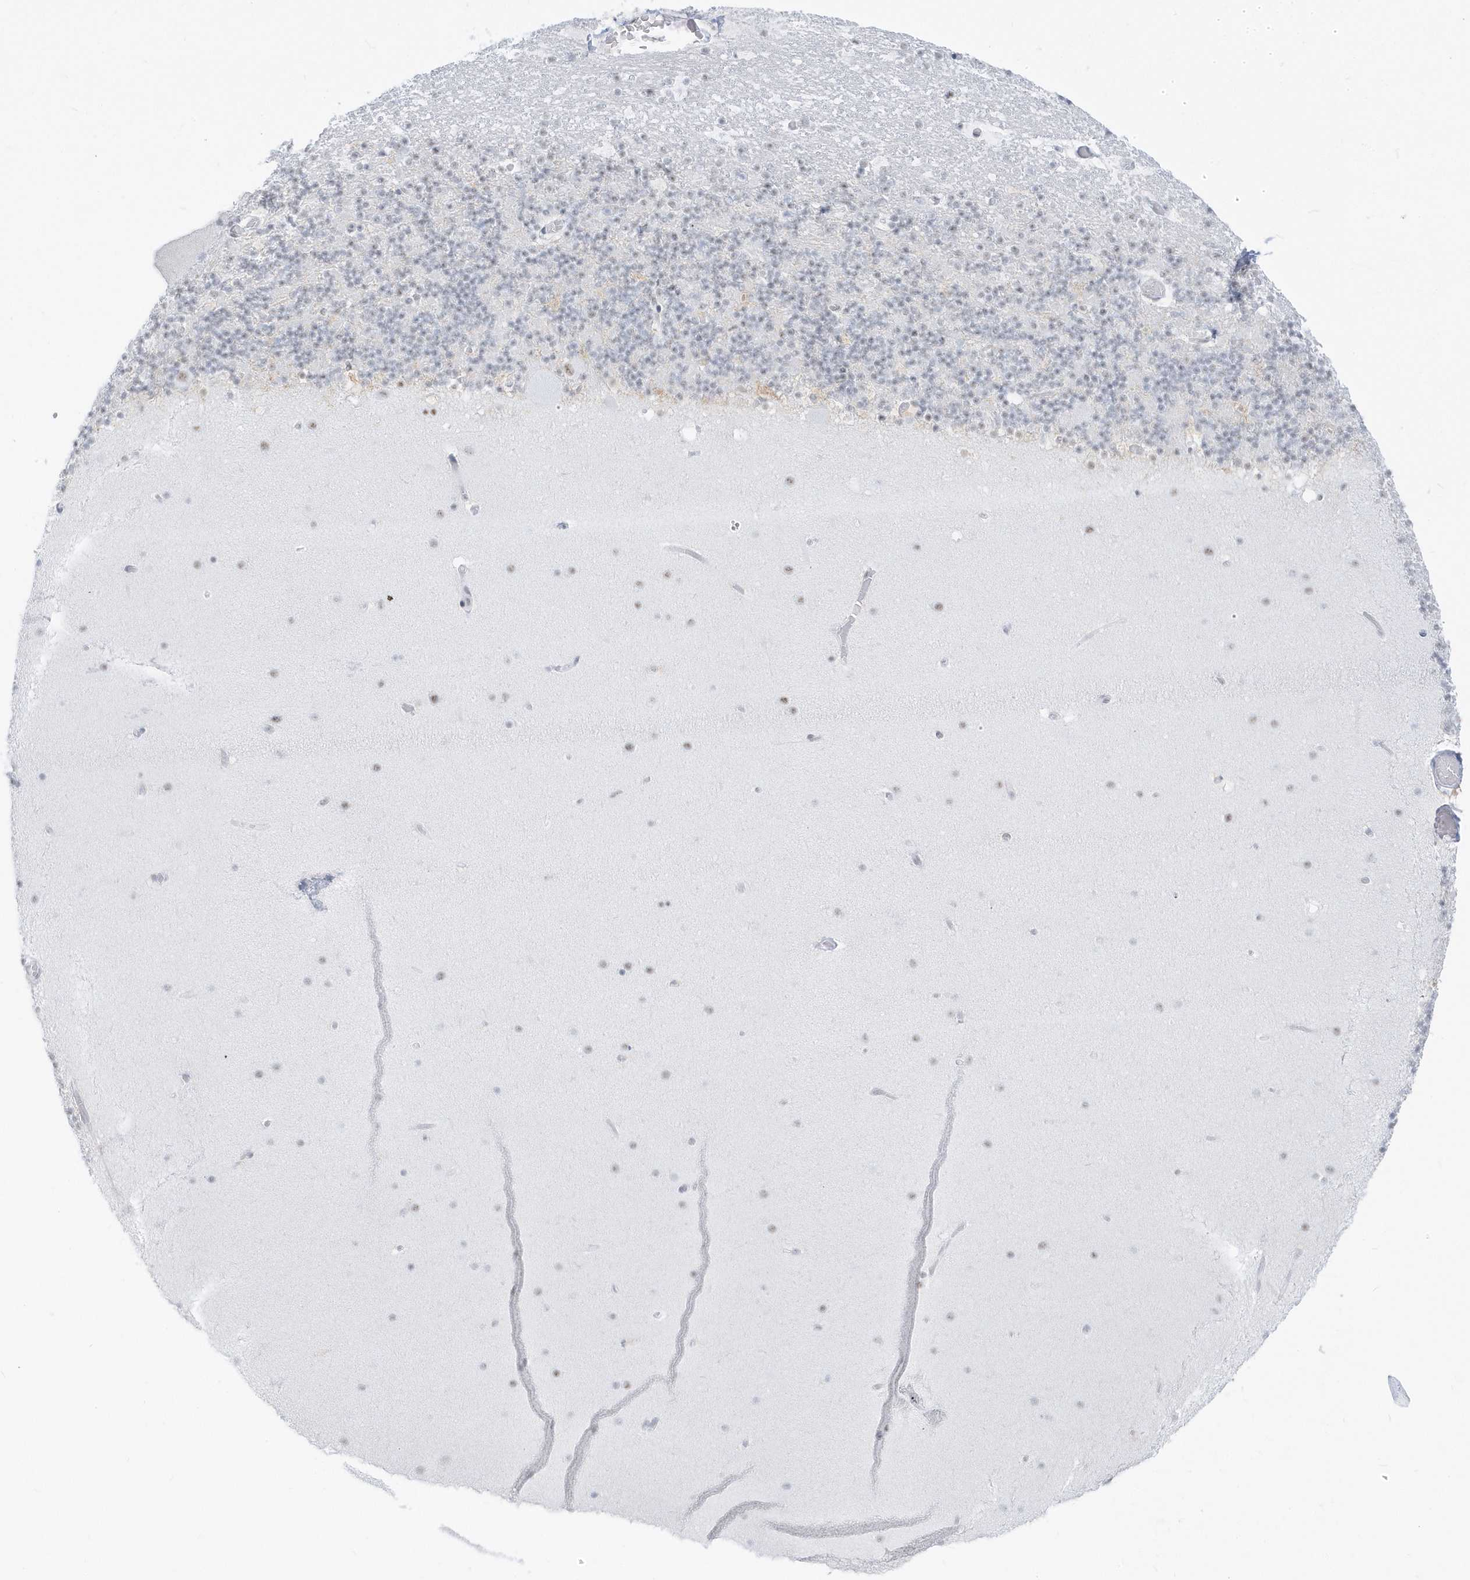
{"staining": {"intensity": "weak", "quantity": "<25%", "location": "nuclear"}, "tissue": "cerebellum", "cell_type": "Cells in granular layer", "image_type": "normal", "snomed": [{"axis": "morphology", "description": "Normal tissue, NOS"}, {"axis": "topography", "description": "Cerebellum"}], "caption": "Cells in granular layer are negative for protein expression in benign human cerebellum.", "gene": "PLEKHN1", "patient": {"sex": "male", "age": 57}}